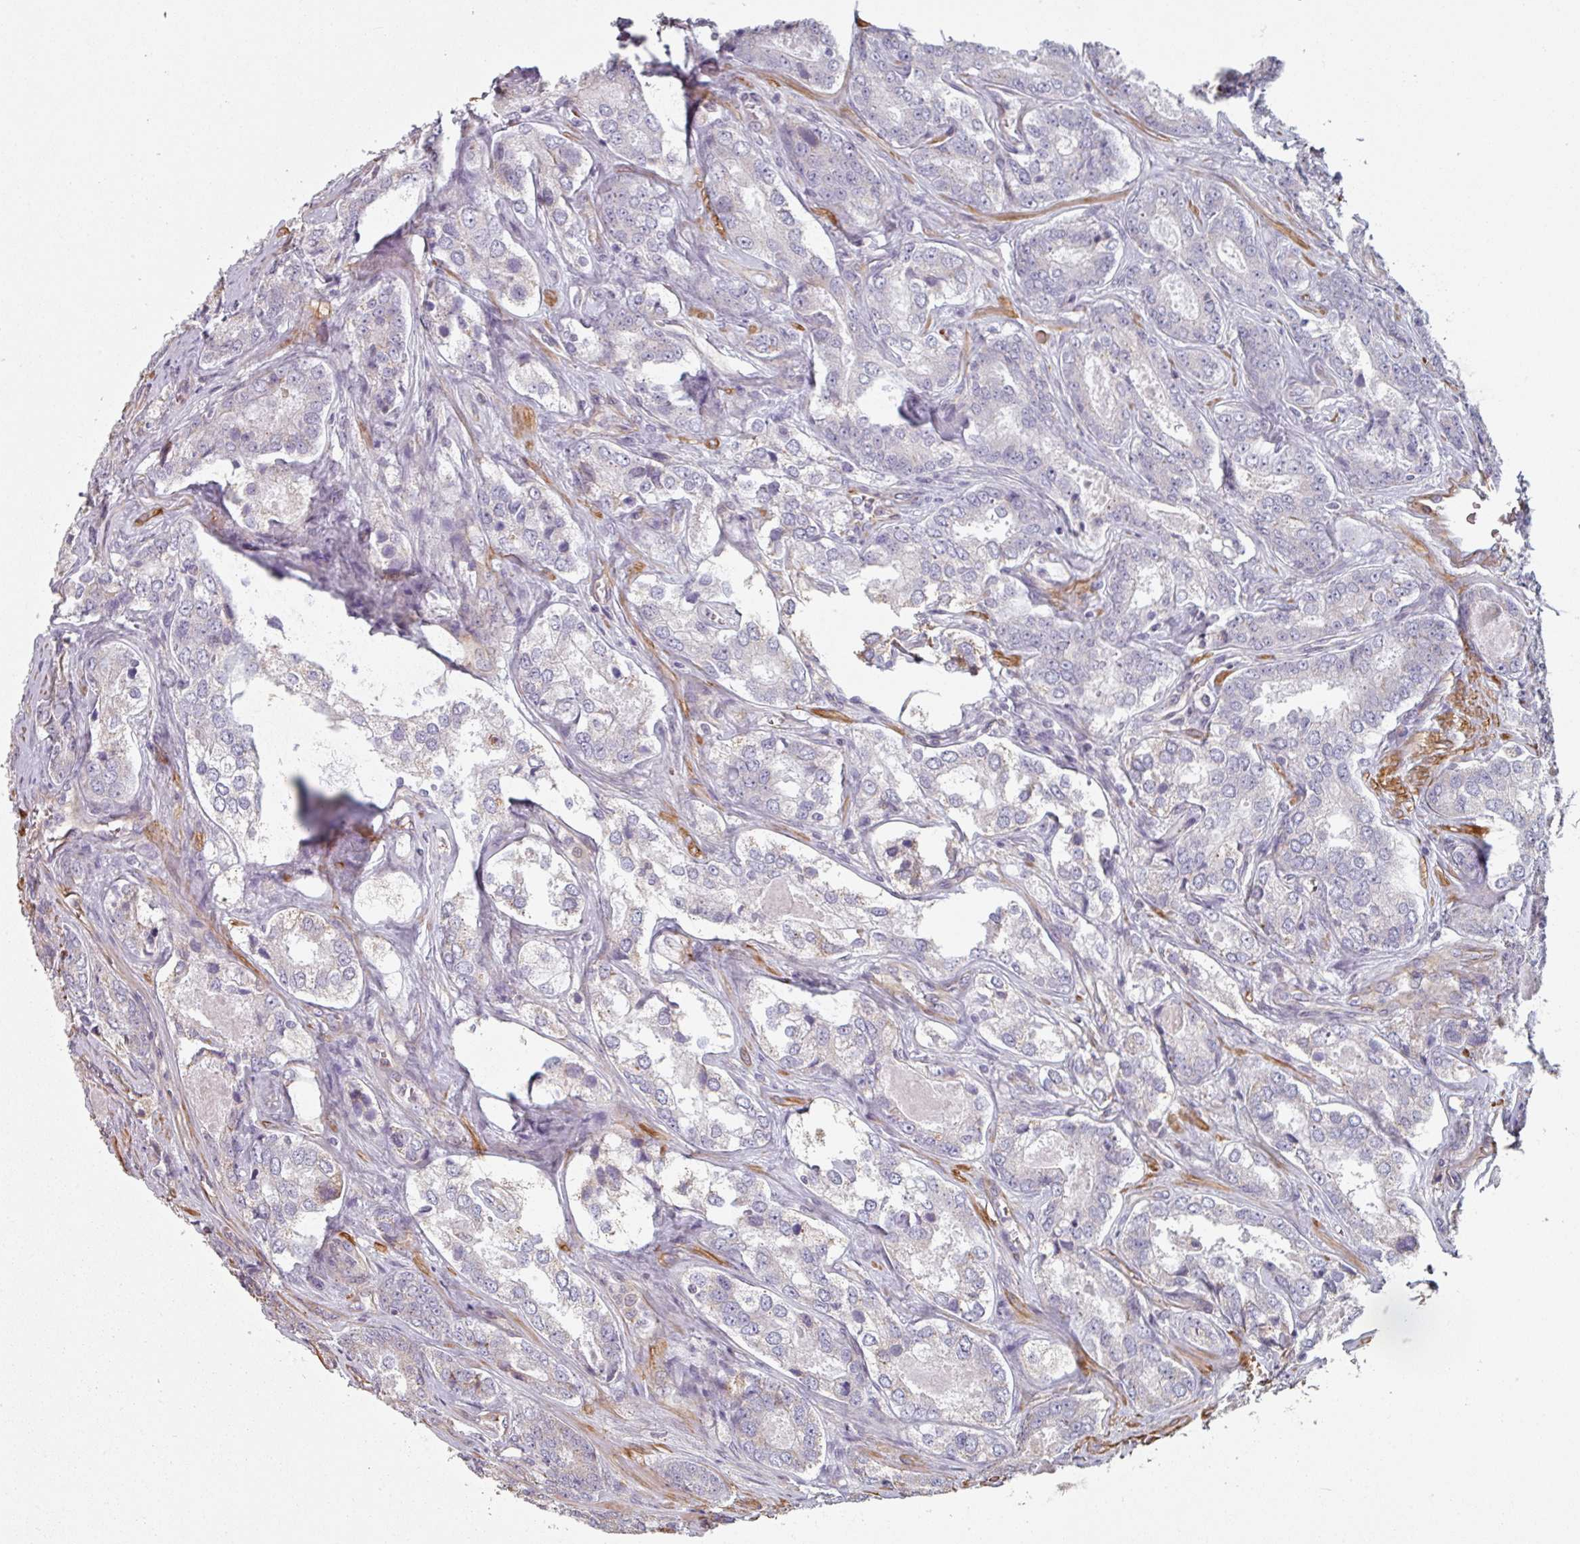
{"staining": {"intensity": "negative", "quantity": "none", "location": "none"}, "tissue": "prostate cancer", "cell_type": "Tumor cells", "image_type": "cancer", "snomed": [{"axis": "morphology", "description": "Adenocarcinoma, Low grade"}, {"axis": "topography", "description": "Prostate"}], "caption": "Immunohistochemistry micrograph of neoplastic tissue: prostate cancer (low-grade adenocarcinoma) stained with DAB reveals no significant protein staining in tumor cells.", "gene": "GSTA4", "patient": {"sex": "male", "age": 68}}